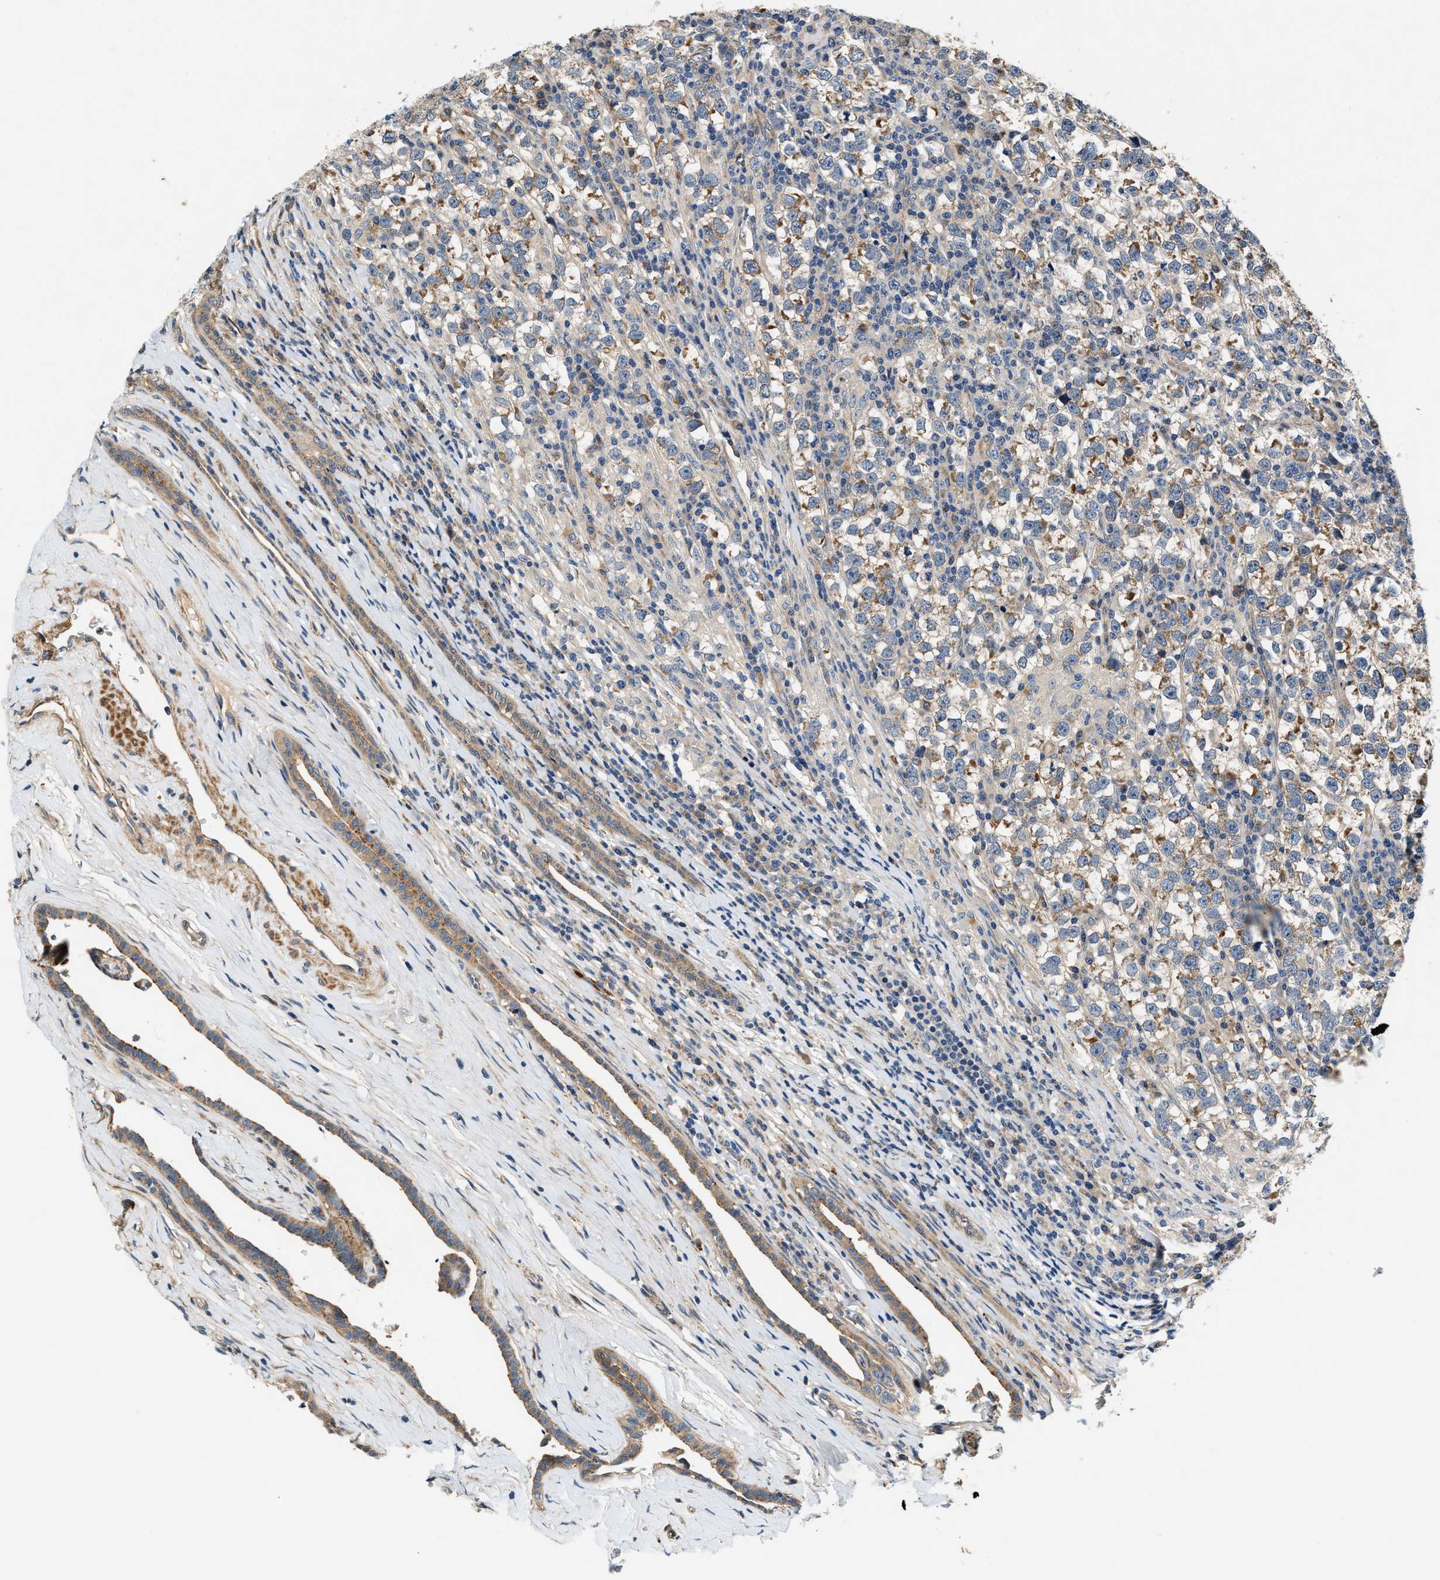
{"staining": {"intensity": "moderate", "quantity": "<25%", "location": "cytoplasmic/membranous"}, "tissue": "testis cancer", "cell_type": "Tumor cells", "image_type": "cancer", "snomed": [{"axis": "morphology", "description": "Normal tissue, NOS"}, {"axis": "morphology", "description": "Seminoma, NOS"}, {"axis": "topography", "description": "Testis"}], "caption": "Testis cancer stained with a protein marker shows moderate staining in tumor cells.", "gene": "DUSP10", "patient": {"sex": "male", "age": 43}}